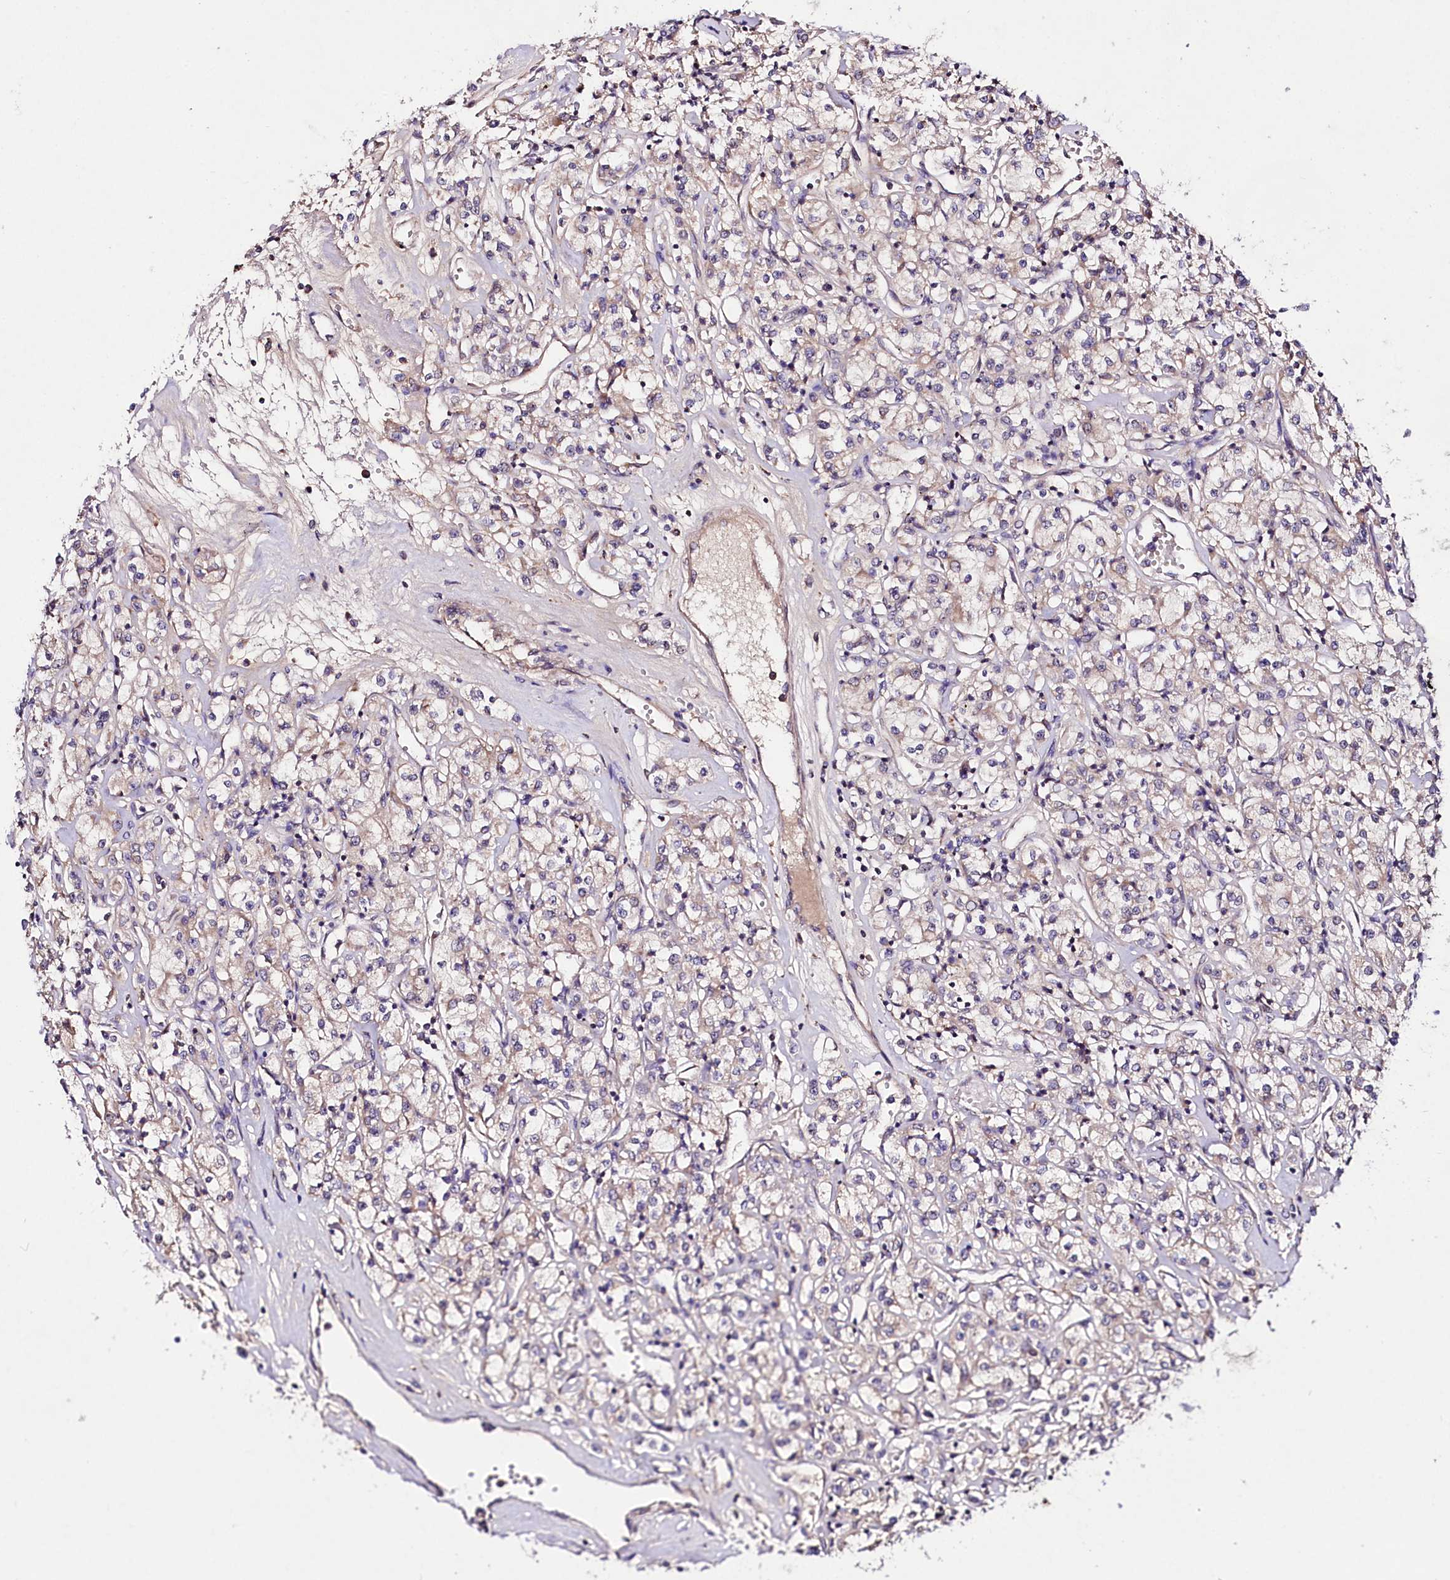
{"staining": {"intensity": "weak", "quantity": "25%-75%", "location": "cytoplasmic/membranous"}, "tissue": "renal cancer", "cell_type": "Tumor cells", "image_type": "cancer", "snomed": [{"axis": "morphology", "description": "Adenocarcinoma, NOS"}, {"axis": "topography", "description": "Kidney"}], "caption": "Protein analysis of renal cancer tissue exhibits weak cytoplasmic/membranous positivity in approximately 25%-75% of tumor cells. The staining is performed using DAB (3,3'-diaminobenzidine) brown chromogen to label protein expression. The nuclei are counter-stained blue using hematoxylin.", "gene": "TNPO3", "patient": {"sex": "female", "age": 59}}